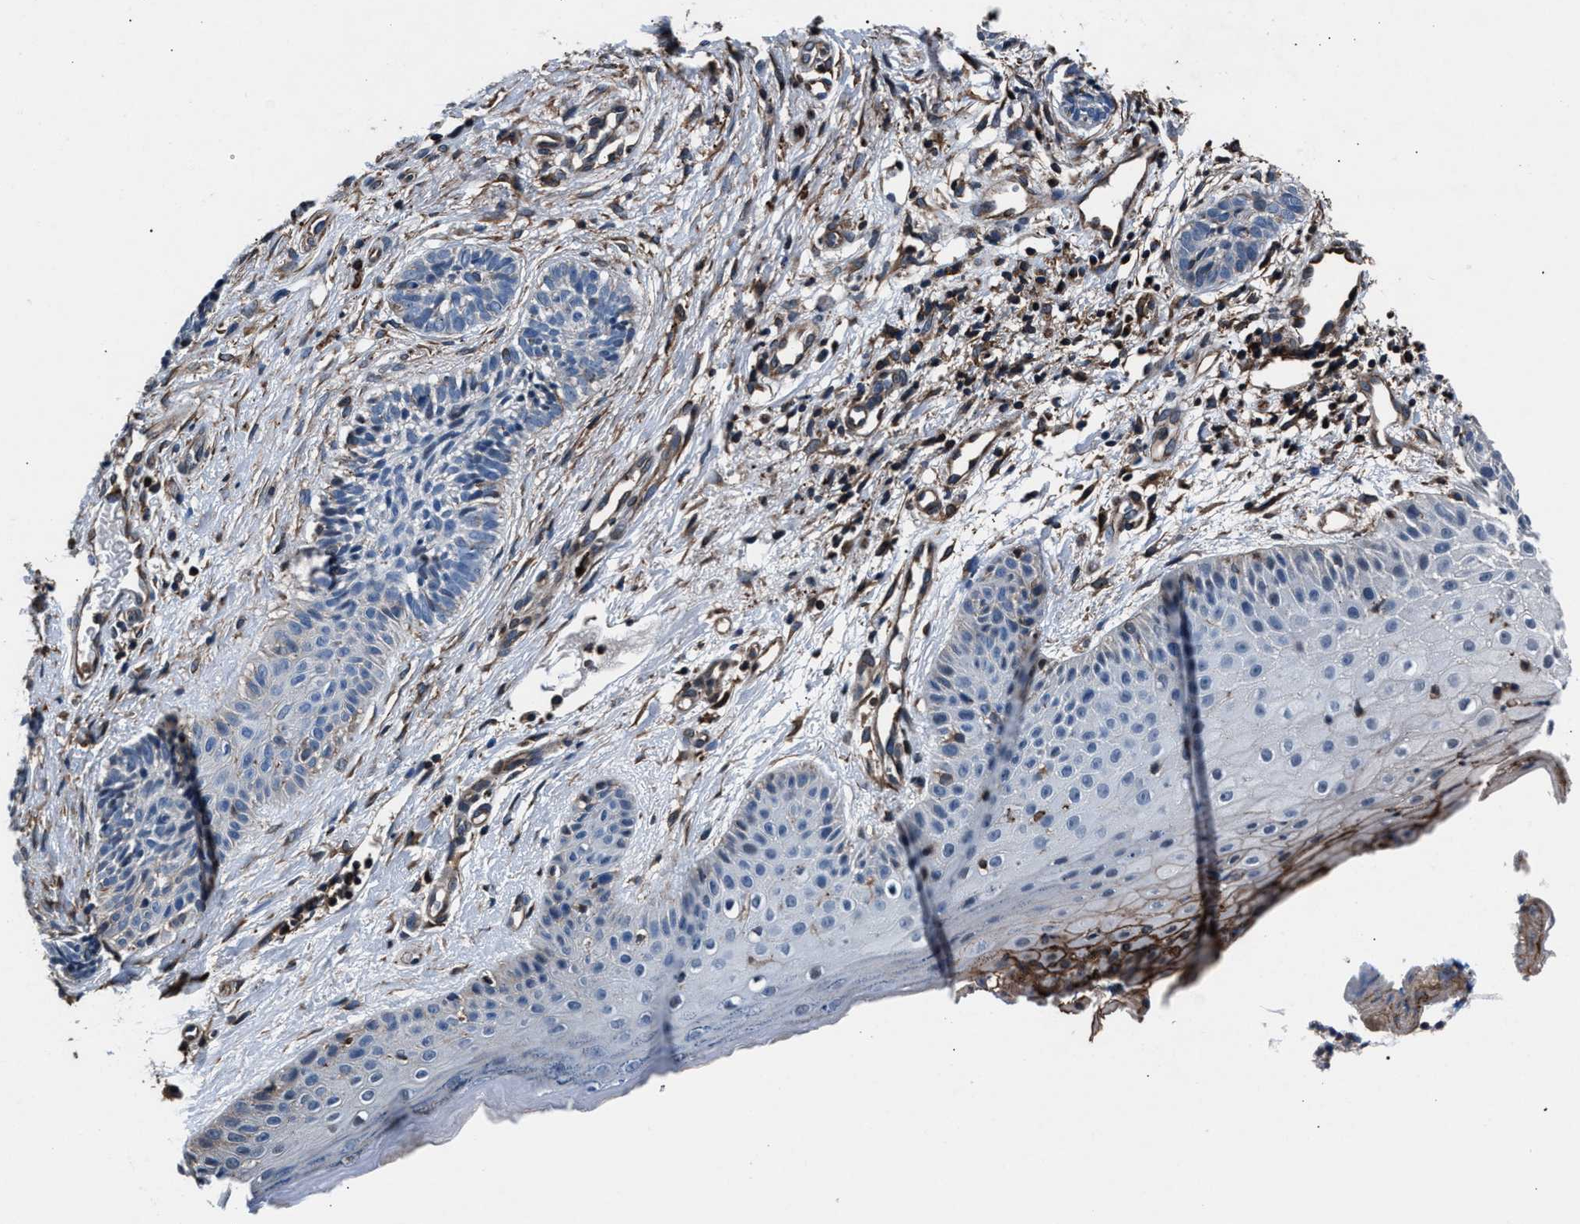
{"staining": {"intensity": "negative", "quantity": "none", "location": "none"}, "tissue": "skin cancer", "cell_type": "Tumor cells", "image_type": "cancer", "snomed": [{"axis": "morphology", "description": "Normal tissue, NOS"}, {"axis": "morphology", "description": "Basal cell carcinoma"}, {"axis": "topography", "description": "Skin"}], "caption": "The micrograph demonstrates no staining of tumor cells in skin cancer. (DAB IHC, high magnification).", "gene": "MFSD11", "patient": {"sex": "male", "age": 63}}